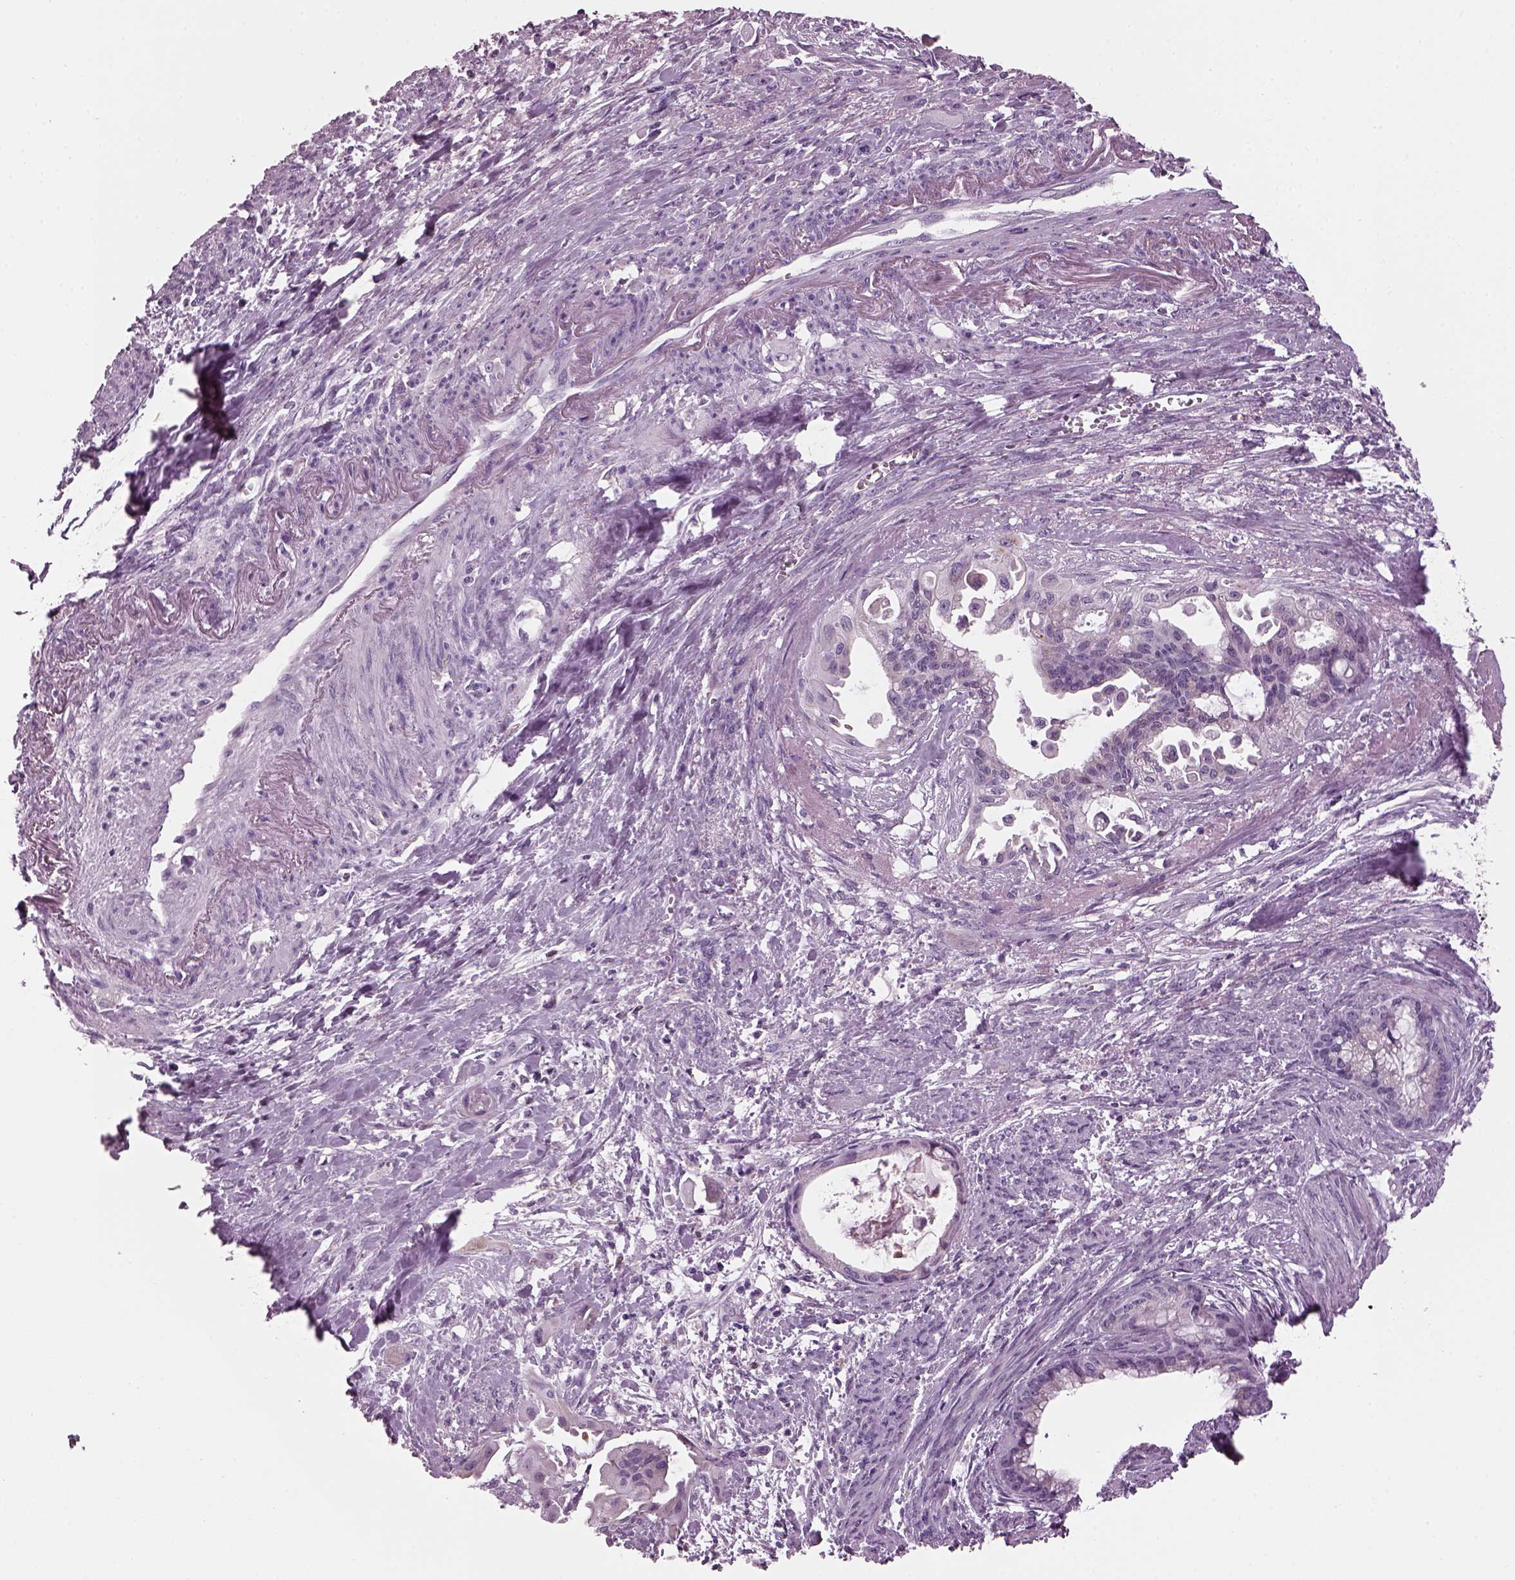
{"staining": {"intensity": "weak", "quantity": ">75%", "location": "cytoplasmic/membranous"}, "tissue": "endometrial cancer", "cell_type": "Tumor cells", "image_type": "cancer", "snomed": [{"axis": "morphology", "description": "Adenocarcinoma, NOS"}, {"axis": "topography", "description": "Endometrium"}], "caption": "This image demonstrates immunohistochemistry staining of endometrial cancer (adenocarcinoma), with low weak cytoplasmic/membranous expression in about >75% of tumor cells.", "gene": "PRR9", "patient": {"sex": "female", "age": 86}}